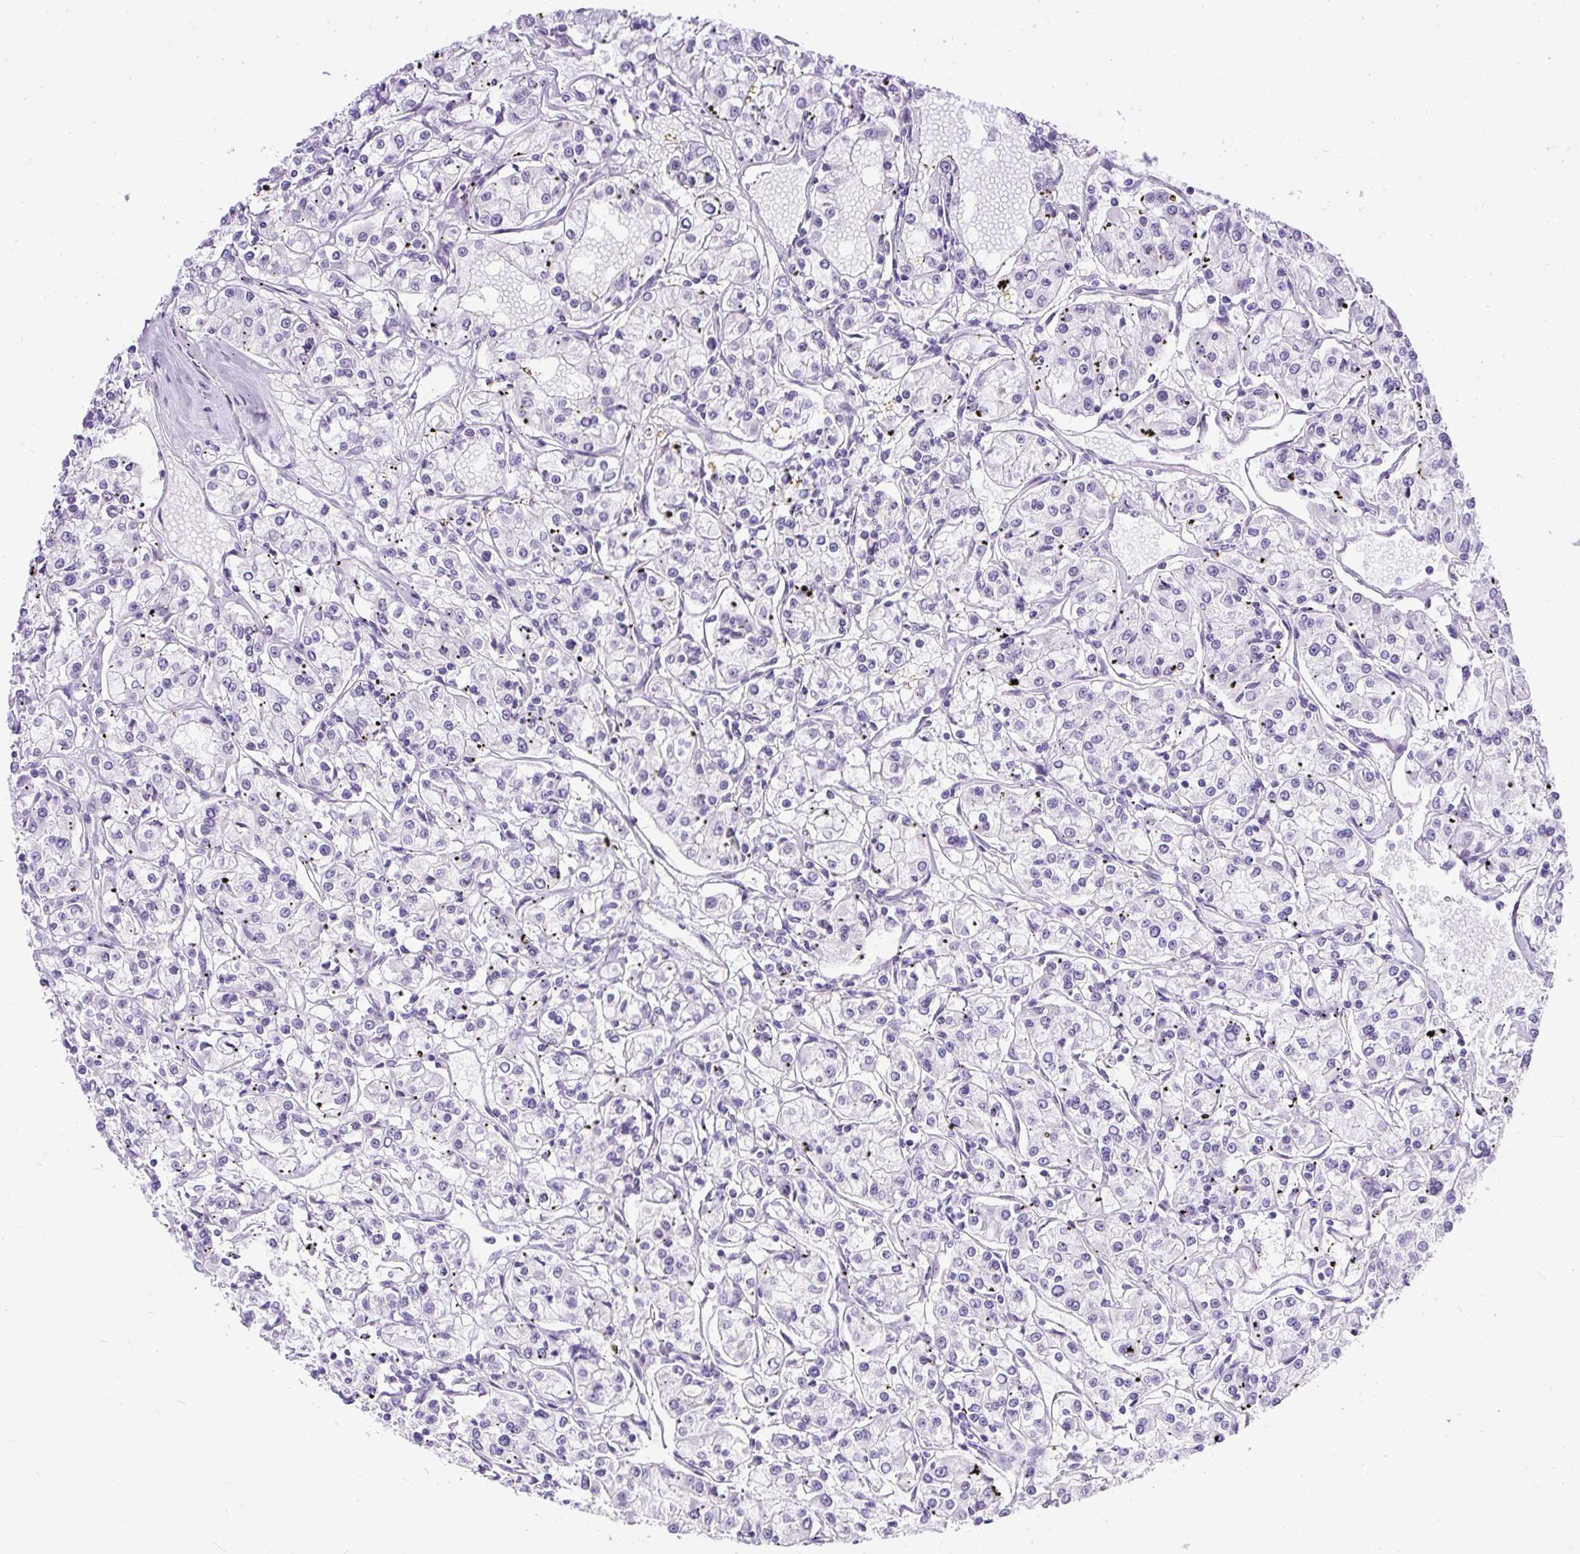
{"staining": {"intensity": "negative", "quantity": "none", "location": "none"}, "tissue": "renal cancer", "cell_type": "Tumor cells", "image_type": "cancer", "snomed": [{"axis": "morphology", "description": "Adenocarcinoma, NOS"}, {"axis": "topography", "description": "Kidney"}], "caption": "High power microscopy micrograph of an immunohistochemistry (IHC) image of renal adenocarcinoma, revealing no significant expression in tumor cells. The staining is performed using DAB brown chromogen with nuclei counter-stained in using hematoxylin.", "gene": "WNT10B", "patient": {"sex": "female", "age": 59}}